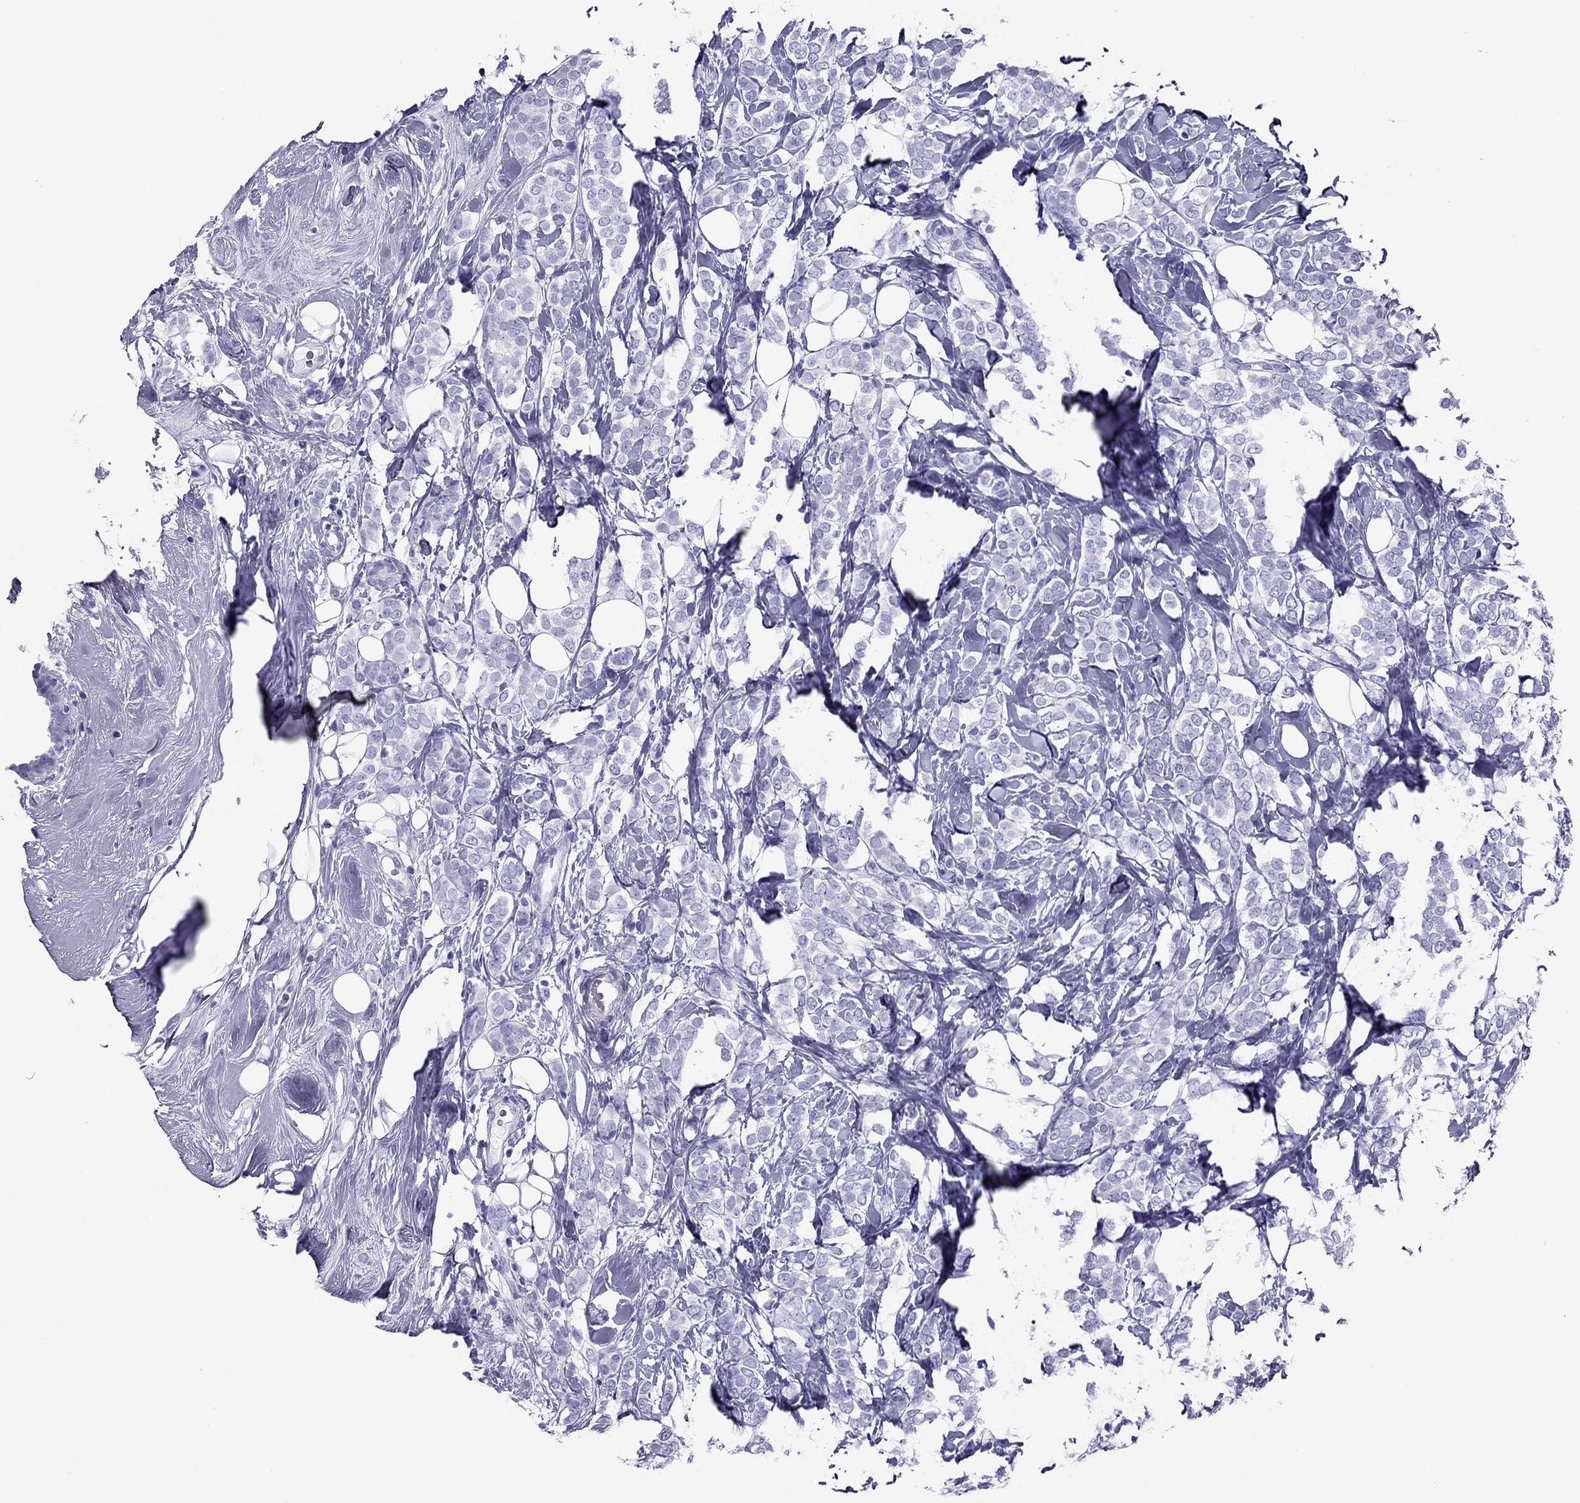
{"staining": {"intensity": "negative", "quantity": "none", "location": "none"}, "tissue": "breast cancer", "cell_type": "Tumor cells", "image_type": "cancer", "snomed": [{"axis": "morphology", "description": "Lobular carcinoma"}, {"axis": "topography", "description": "Breast"}], "caption": "DAB immunohistochemical staining of lobular carcinoma (breast) shows no significant positivity in tumor cells.", "gene": "PDE6A", "patient": {"sex": "female", "age": 49}}